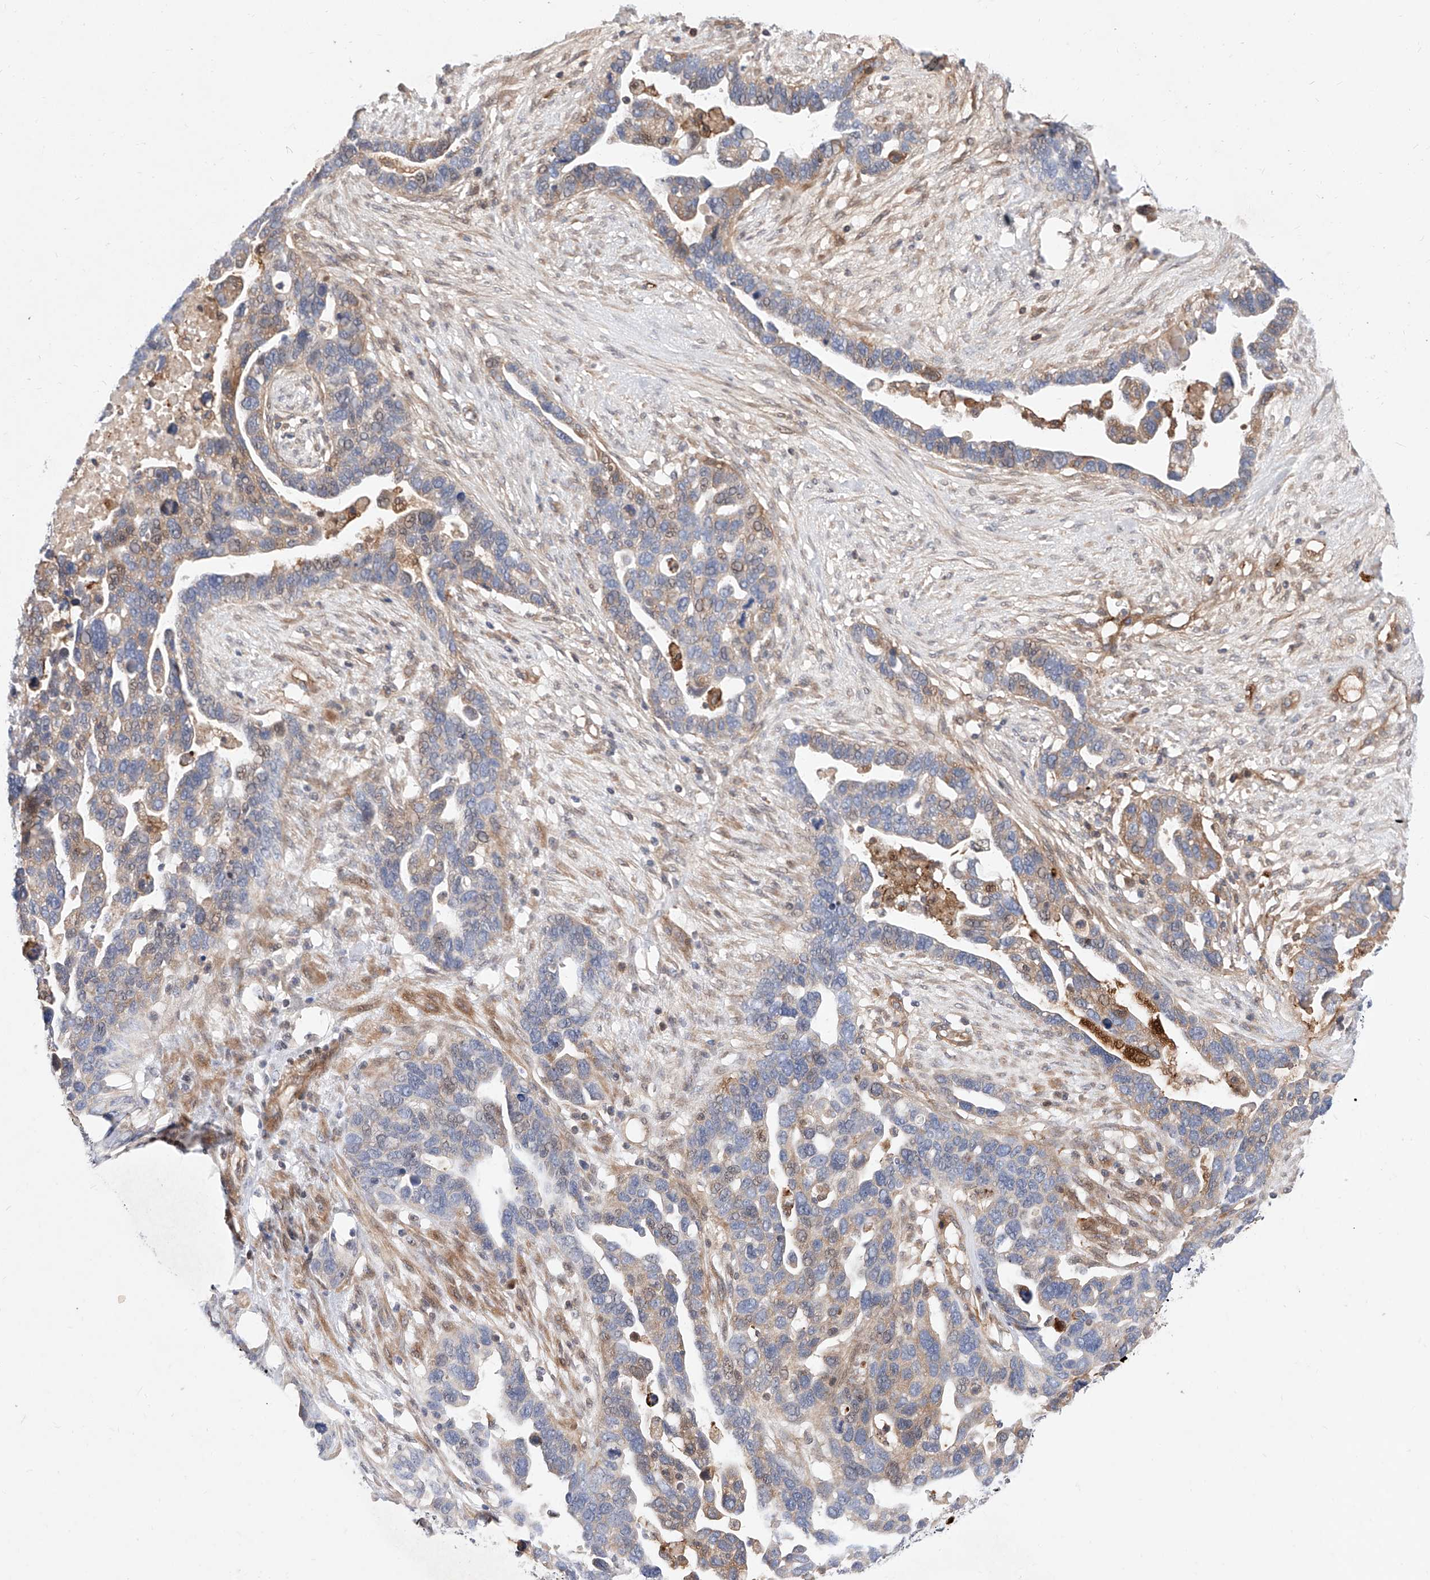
{"staining": {"intensity": "weak", "quantity": "<25%", "location": "cytoplasmic/membranous"}, "tissue": "ovarian cancer", "cell_type": "Tumor cells", "image_type": "cancer", "snomed": [{"axis": "morphology", "description": "Cystadenocarcinoma, serous, NOS"}, {"axis": "topography", "description": "Ovary"}], "caption": "Tumor cells are negative for brown protein staining in ovarian serous cystadenocarcinoma.", "gene": "FUCA2", "patient": {"sex": "female", "age": 54}}